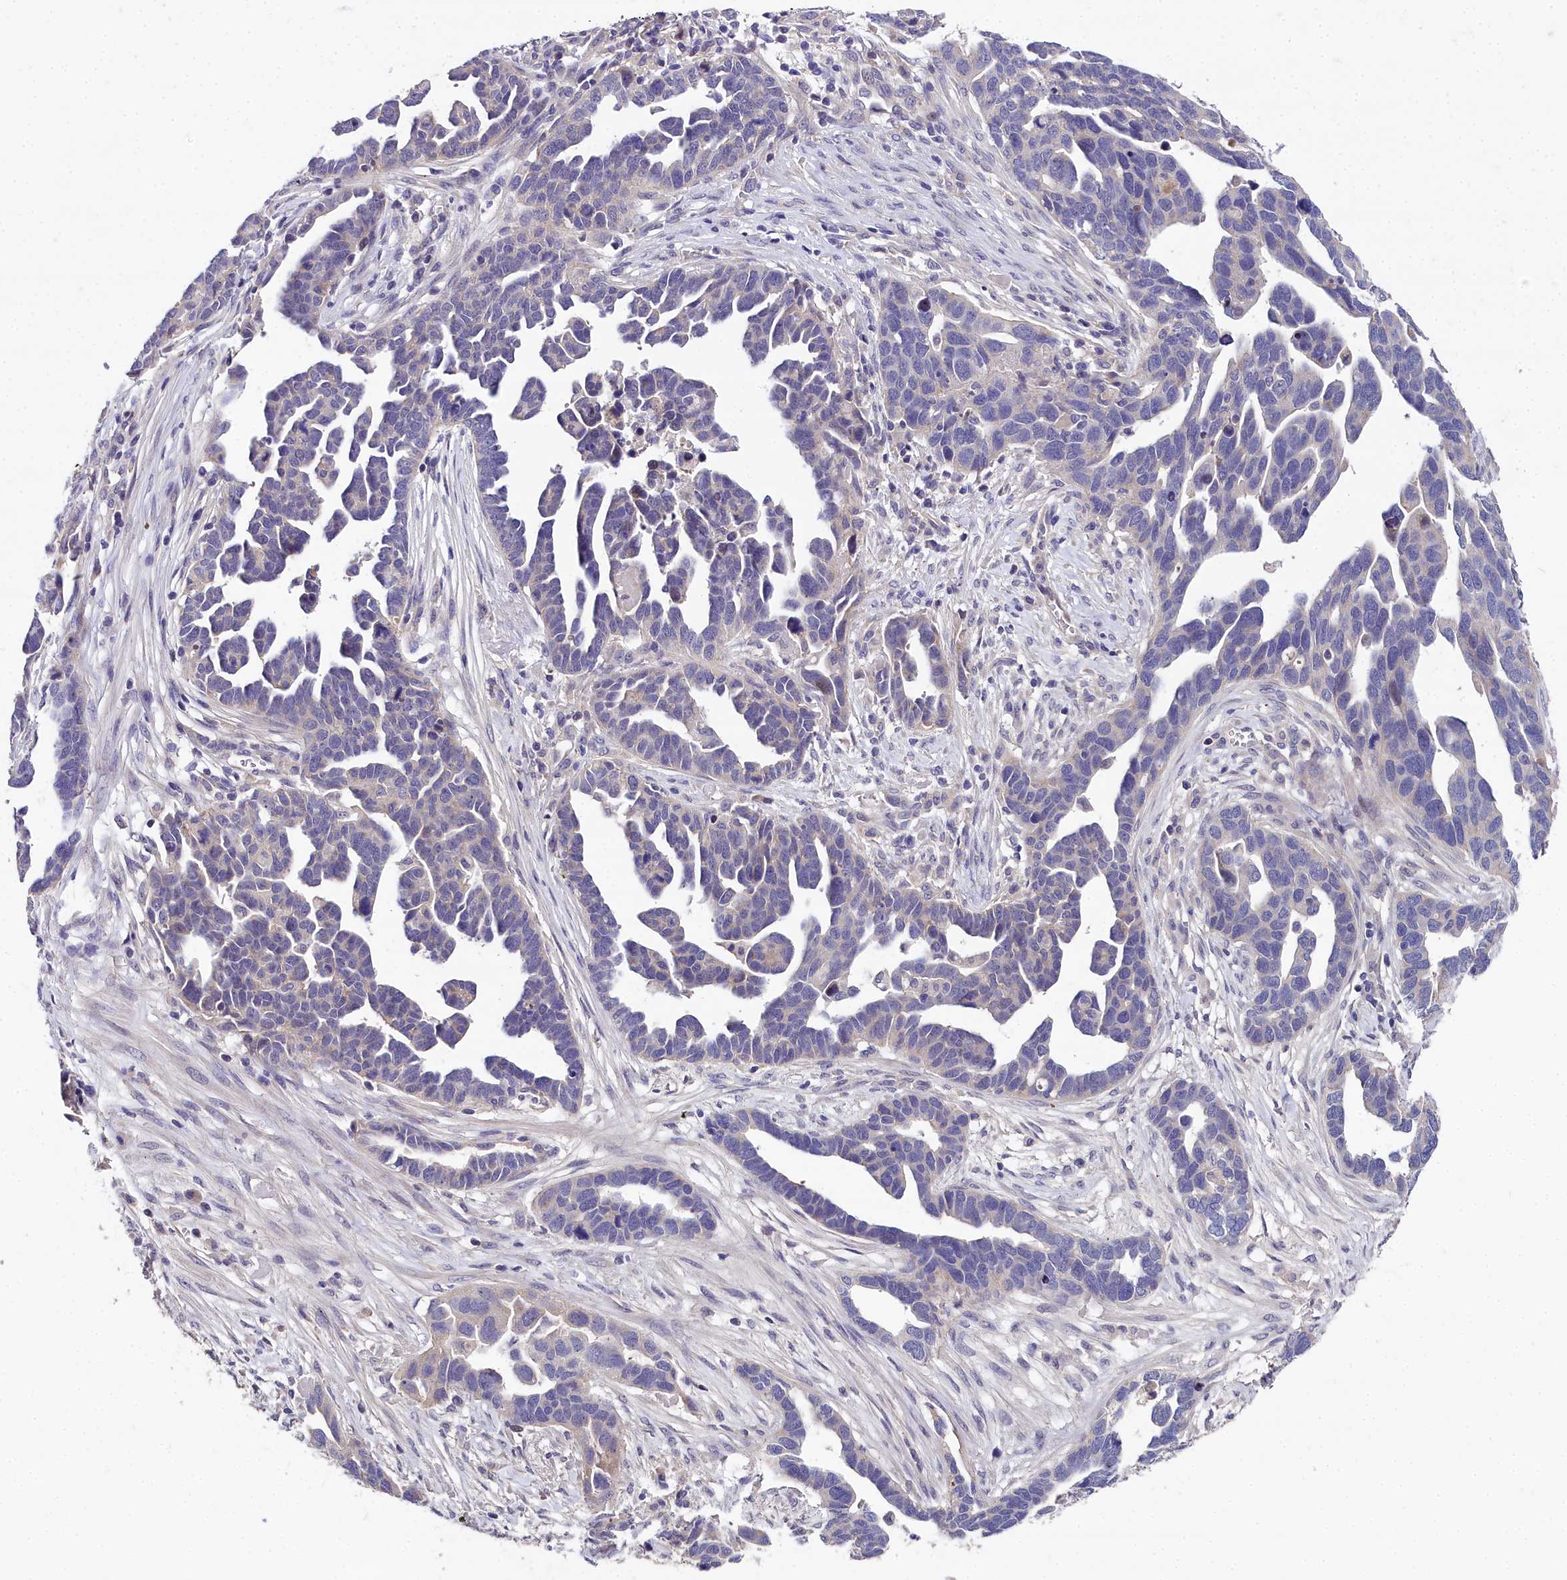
{"staining": {"intensity": "negative", "quantity": "none", "location": "none"}, "tissue": "ovarian cancer", "cell_type": "Tumor cells", "image_type": "cancer", "snomed": [{"axis": "morphology", "description": "Cystadenocarcinoma, serous, NOS"}, {"axis": "topography", "description": "Ovary"}], "caption": "Serous cystadenocarcinoma (ovarian) was stained to show a protein in brown. There is no significant staining in tumor cells.", "gene": "NT5M", "patient": {"sex": "female", "age": 54}}